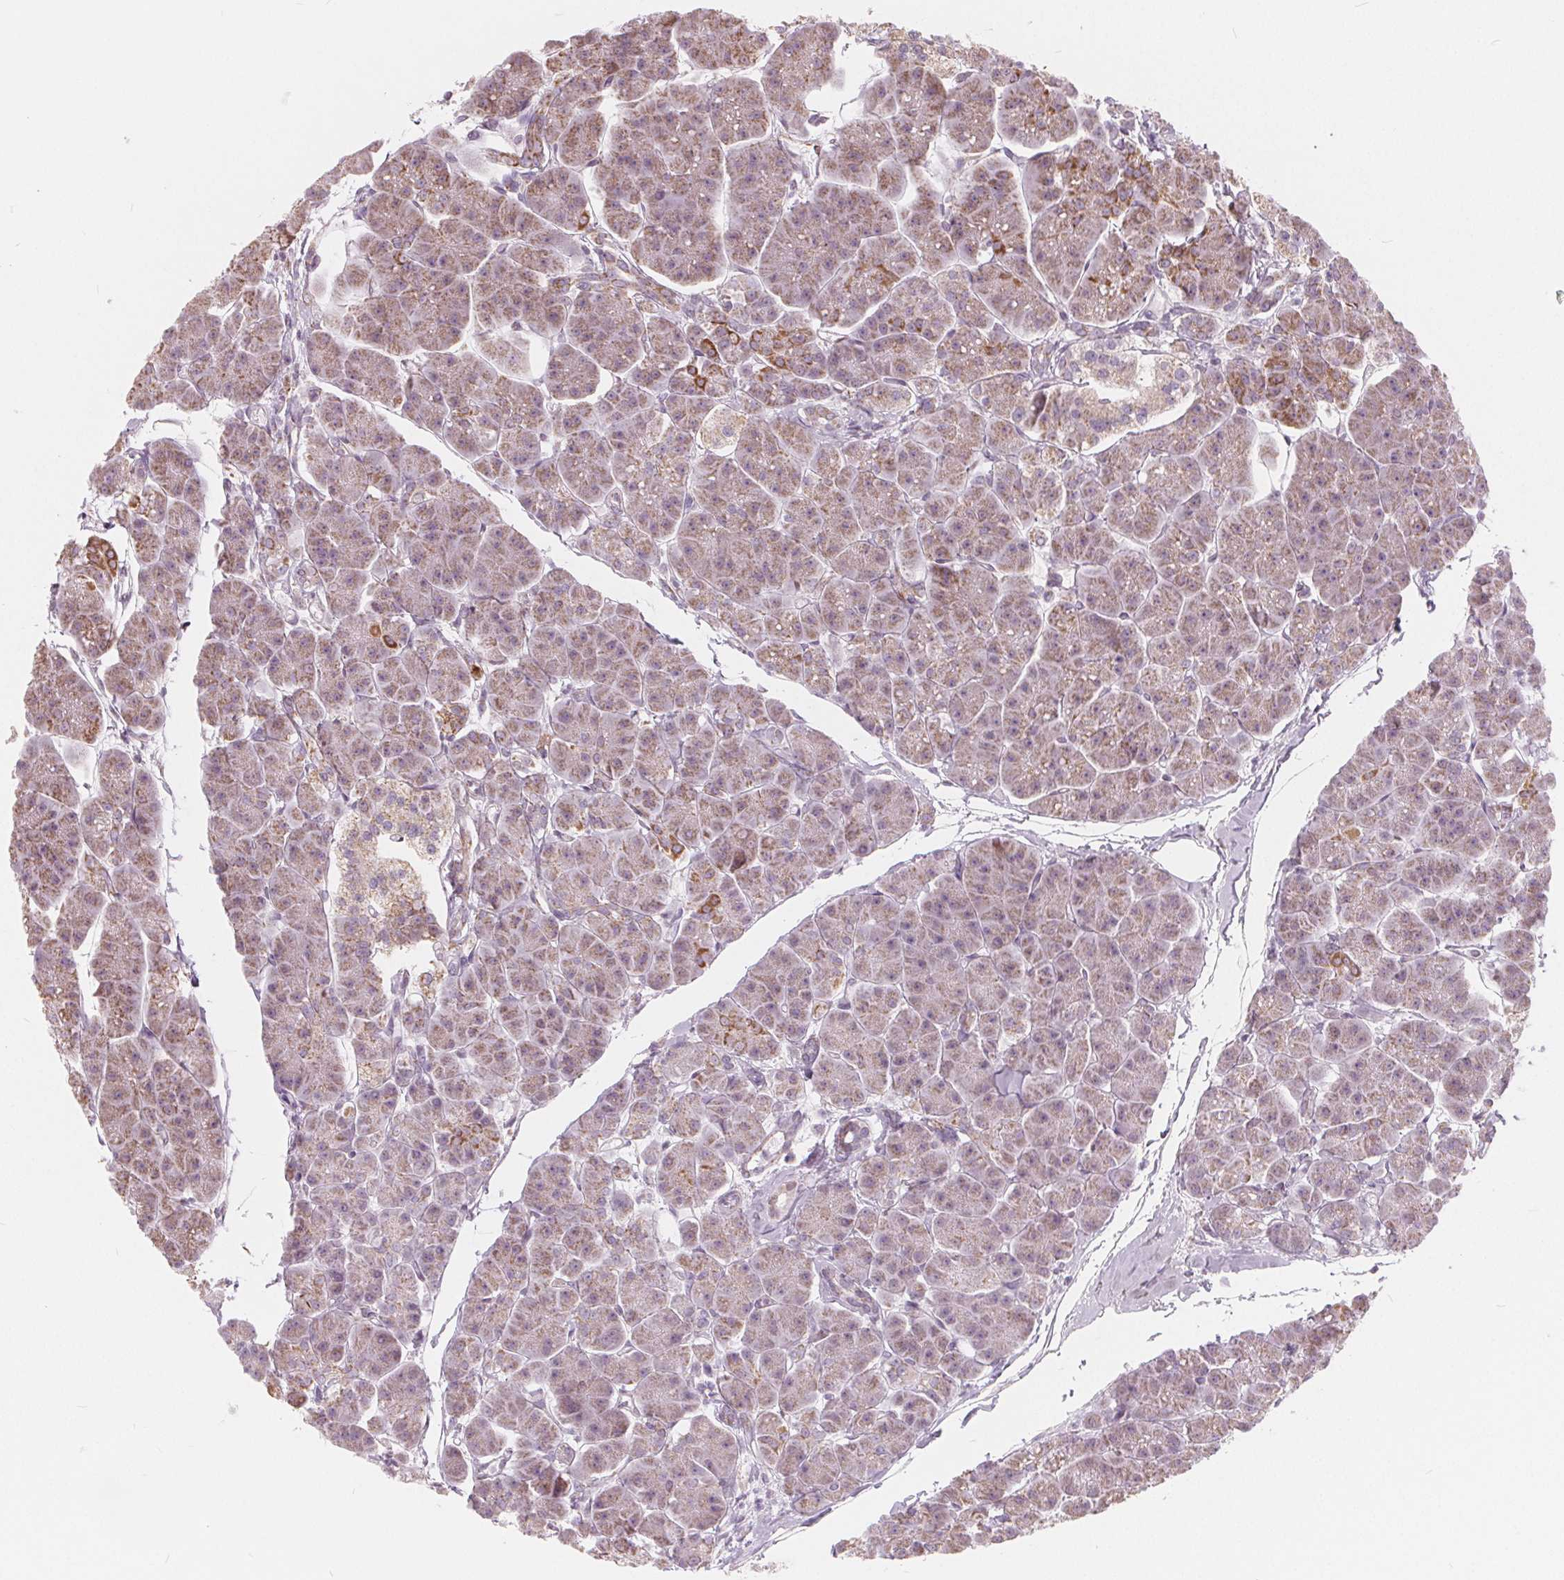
{"staining": {"intensity": "moderate", "quantity": "25%-75%", "location": "cytoplasmic/membranous"}, "tissue": "pancreas", "cell_type": "Exocrine glandular cells", "image_type": "normal", "snomed": [{"axis": "morphology", "description": "Normal tissue, NOS"}, {"axis": "topography", "description": "Adipose tissue"}, {"axis": "topography", "description": "Pancreas"}, {"axis": "topography", "description": "Peripheral nerve tissue"}], "caption": "IHC photomicrograph of benign pancreas stained for a protein (brown), which shows medium levels of moderate cytoplasmic/membranous expression in about 25%-75% of exocrine glandular cells.", "gene": "NUP210L", "patient": {"sex": "female", "age": 58}}